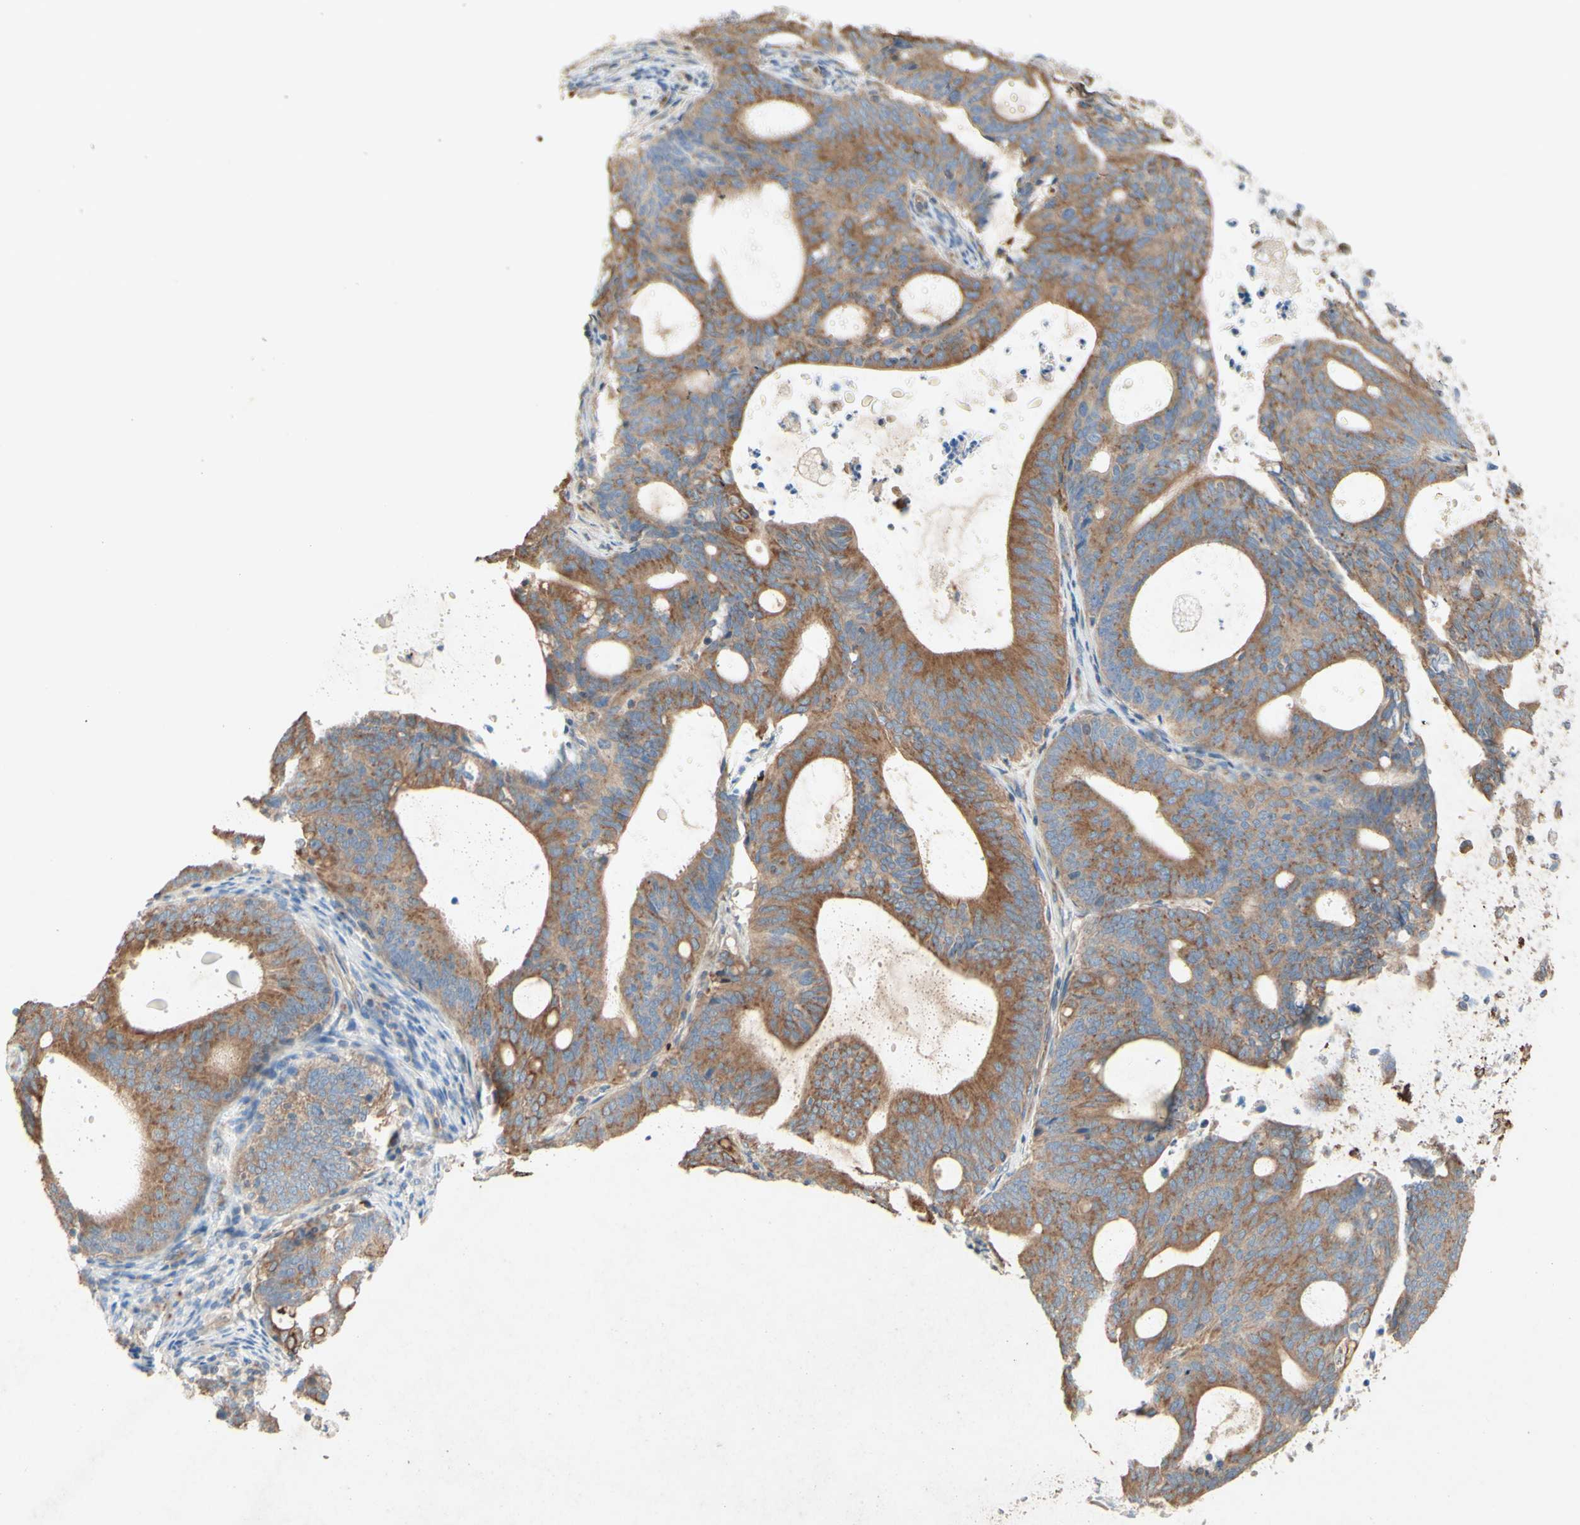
{"staining": {"intensity": "moderate", "quantity": ">75%", "location": "cytoplasmic/membranous"}, "tissue": "endometrial cancer", "cell_type": "Tumor cells", "image_type": "cancer", "snomed": [{"axis": "morphology", "description": "Adenocarcinoma, NOS"}, {"axis": "topography", "description": "Uterus"}], "caption": "IHC micrograph of endometrial cancer (adenocarcinoma) stained for a protein (brown), which exhibits medium levels of moderate cytoplasmic/membranous staining in approximately >75% of tumor cells.", "gene": "MTM1", "patient": {"sex": "female", "age": 83}}